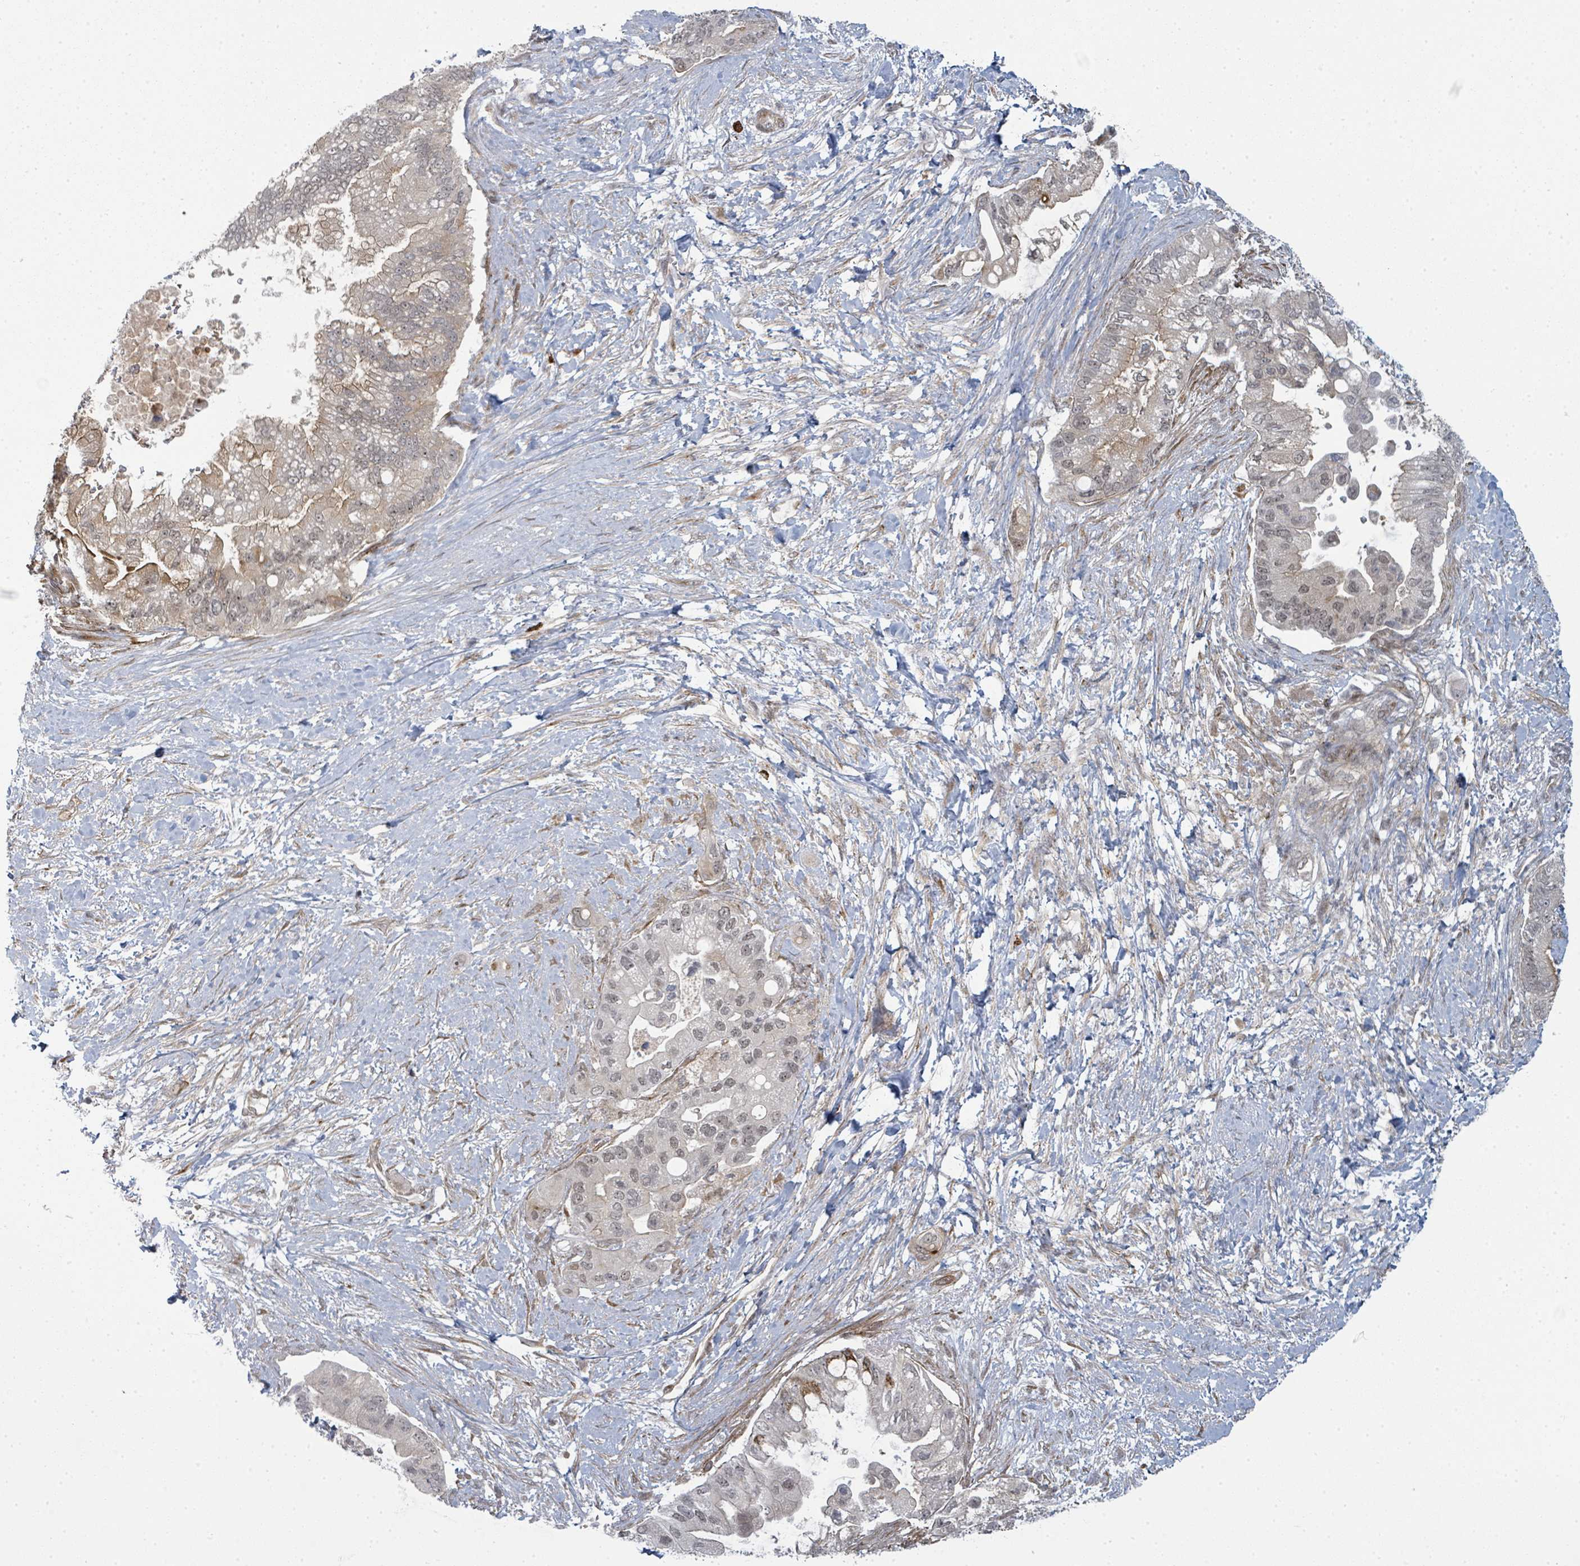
{"staining": {"intensity": "weak", "quantity": "<25%", "location": "cytoplasmic/membranous,nuclear"}, "tissue": "pancreatic cancer", "cell_type": "Tumor cells", "image_type": "cancer", "snomed": [{"axis": "morphology", "description": "Adenocarcinoma, NOS"}, {"axis": "topography", "description": "Pancreas"}], "caption": "This is an IHC micrograph of adenocarcinoma (pancreatic). There is no positivity in tumor cells.", "gene": "PSMG2", "patient": {"sex": "male", "age": 57}}